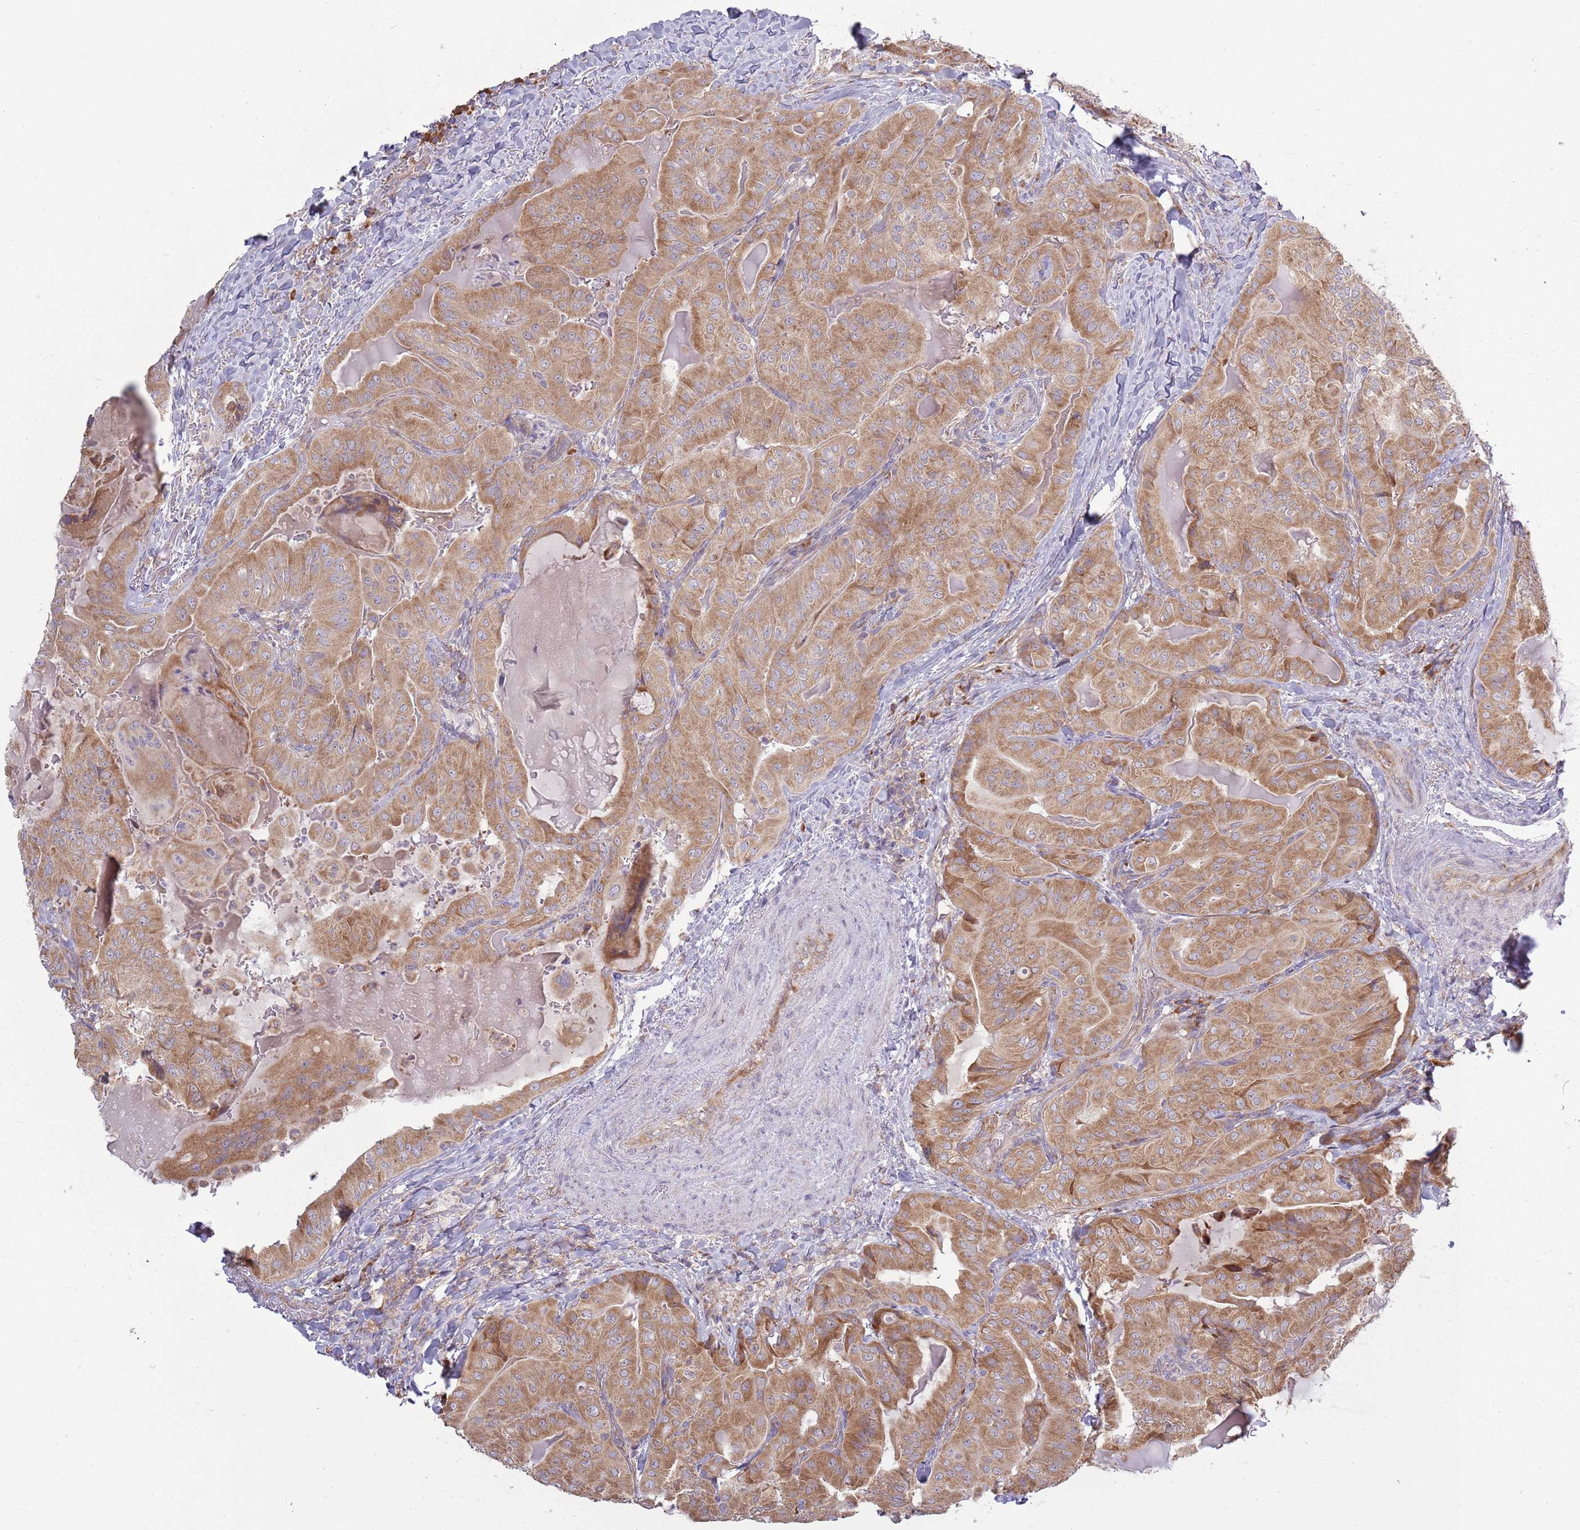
{"staining": {"intensity": "moderate", "quantity": ">75%", "location": "cytoplasmic/membranous"}, "tissue": "thyroid cancer", "cell_type": "Tumor cells", "image_type": "cancer", "snomed": [{"axis": "morphology", "description": "Papillary adenocarcinoma, NOS"}, {"axis": "topography", "description": "Thyroid gland"}], "caption": "Immunohistochemistry (IHC) of thyroid papillary adenocarcinoma reveals medium levels of moderate cytoplasmic/membranous expression in approximately >75% of tumor cells.", "gene": "RPL17-C18orf32", "patient": {"sex": "female", "age": 68}}